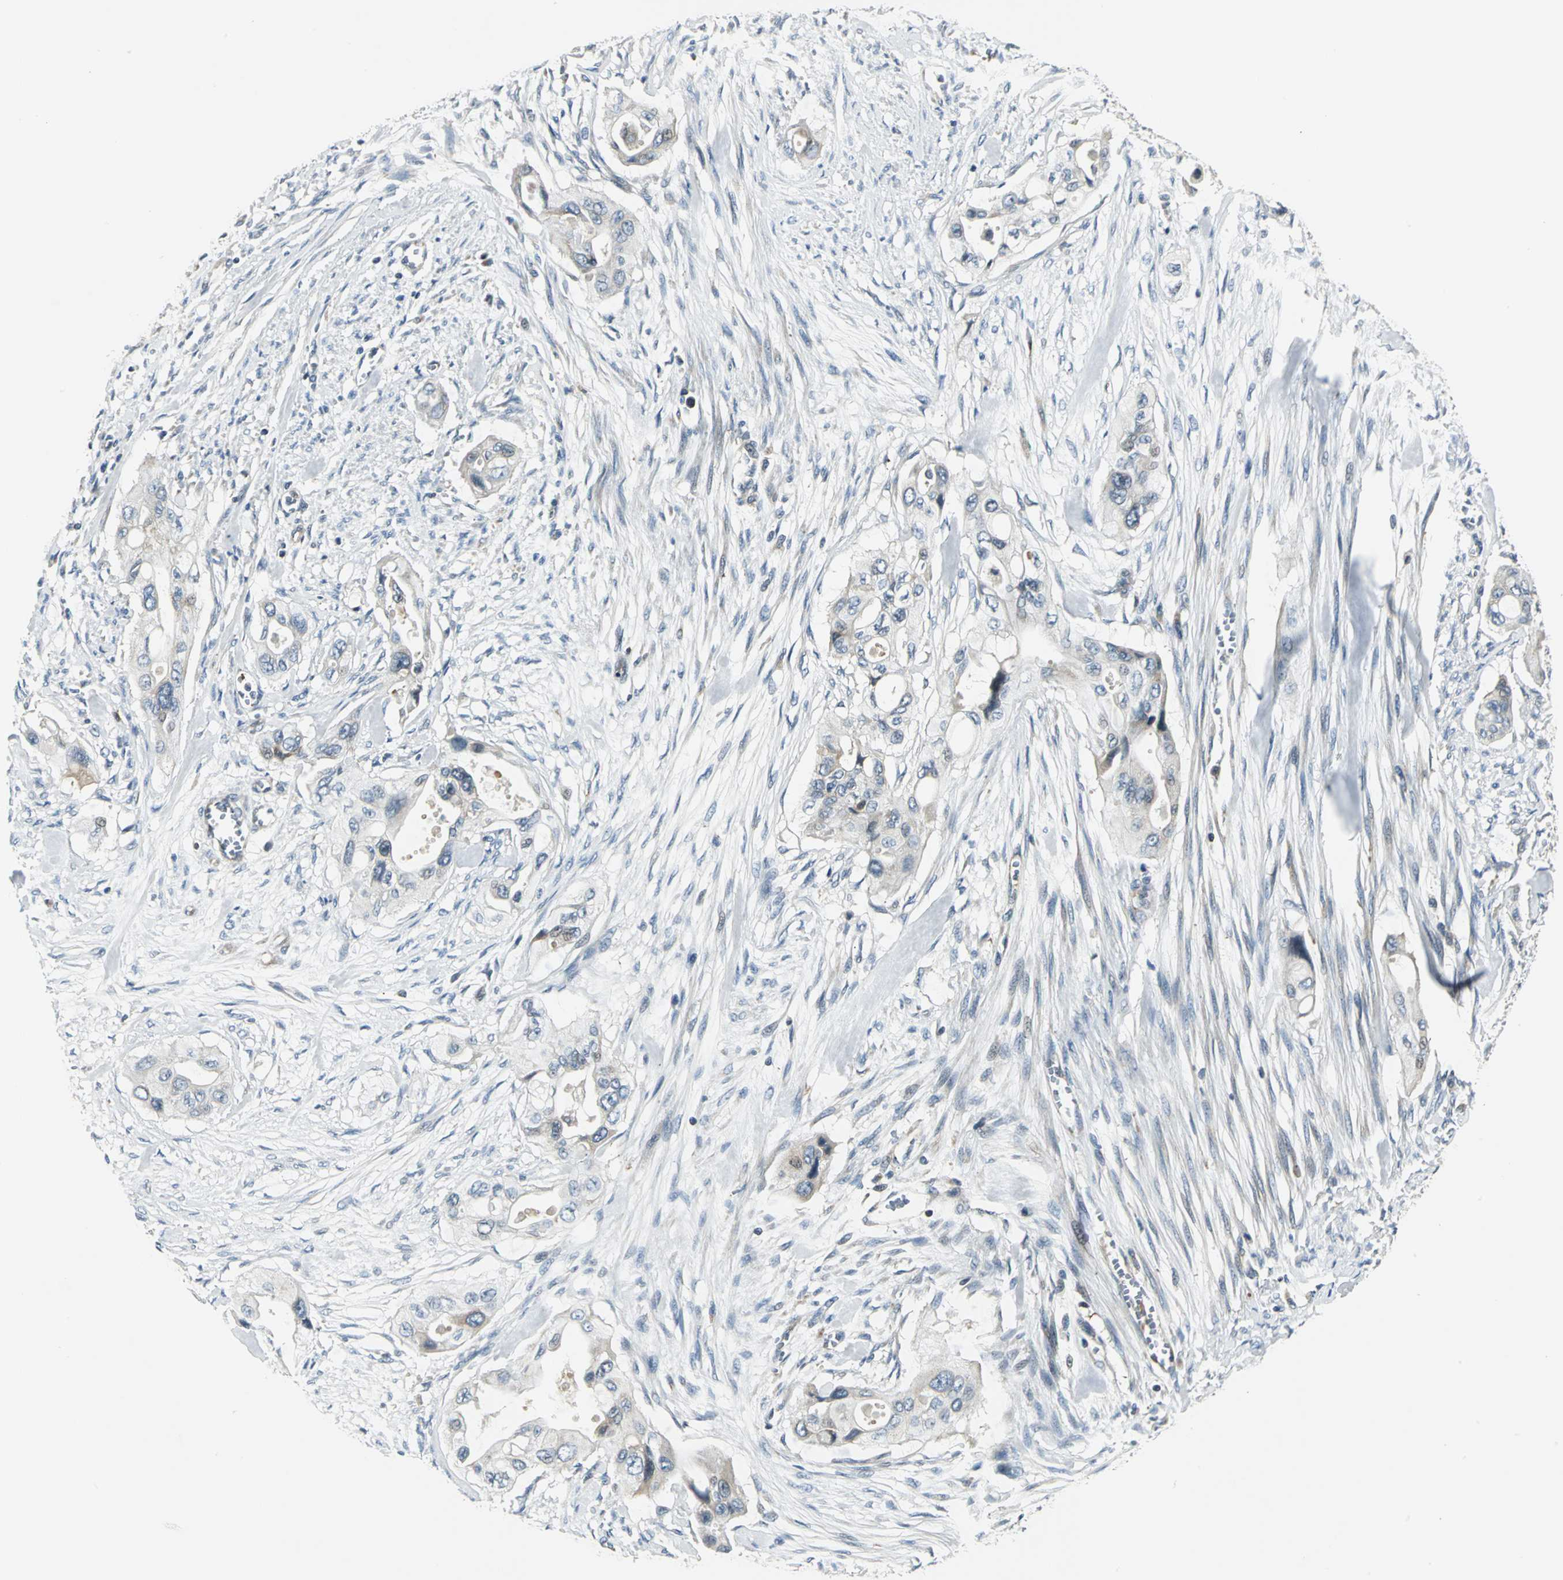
{"staining": {"intensity": "weak", "quantity": "<25%", "location": "cytoplasmic/membranous"}, "tissue": "pancreatic cancer", "cell_type": "Tumor cells", "image_type": "cancer", "snomed": [{"axis": "morphology", "description": "Adenocarcinoma, NOS"}, {"axis": "topography", "description": "Pancreas"}], "caption": "This is an immunohistochemistry micrograph of human pancreatic cancer (adenocarcinoma). There is no expression in tumor cells.", "gene": "USP40", "patient": {"sex": "male", "age": 77}}